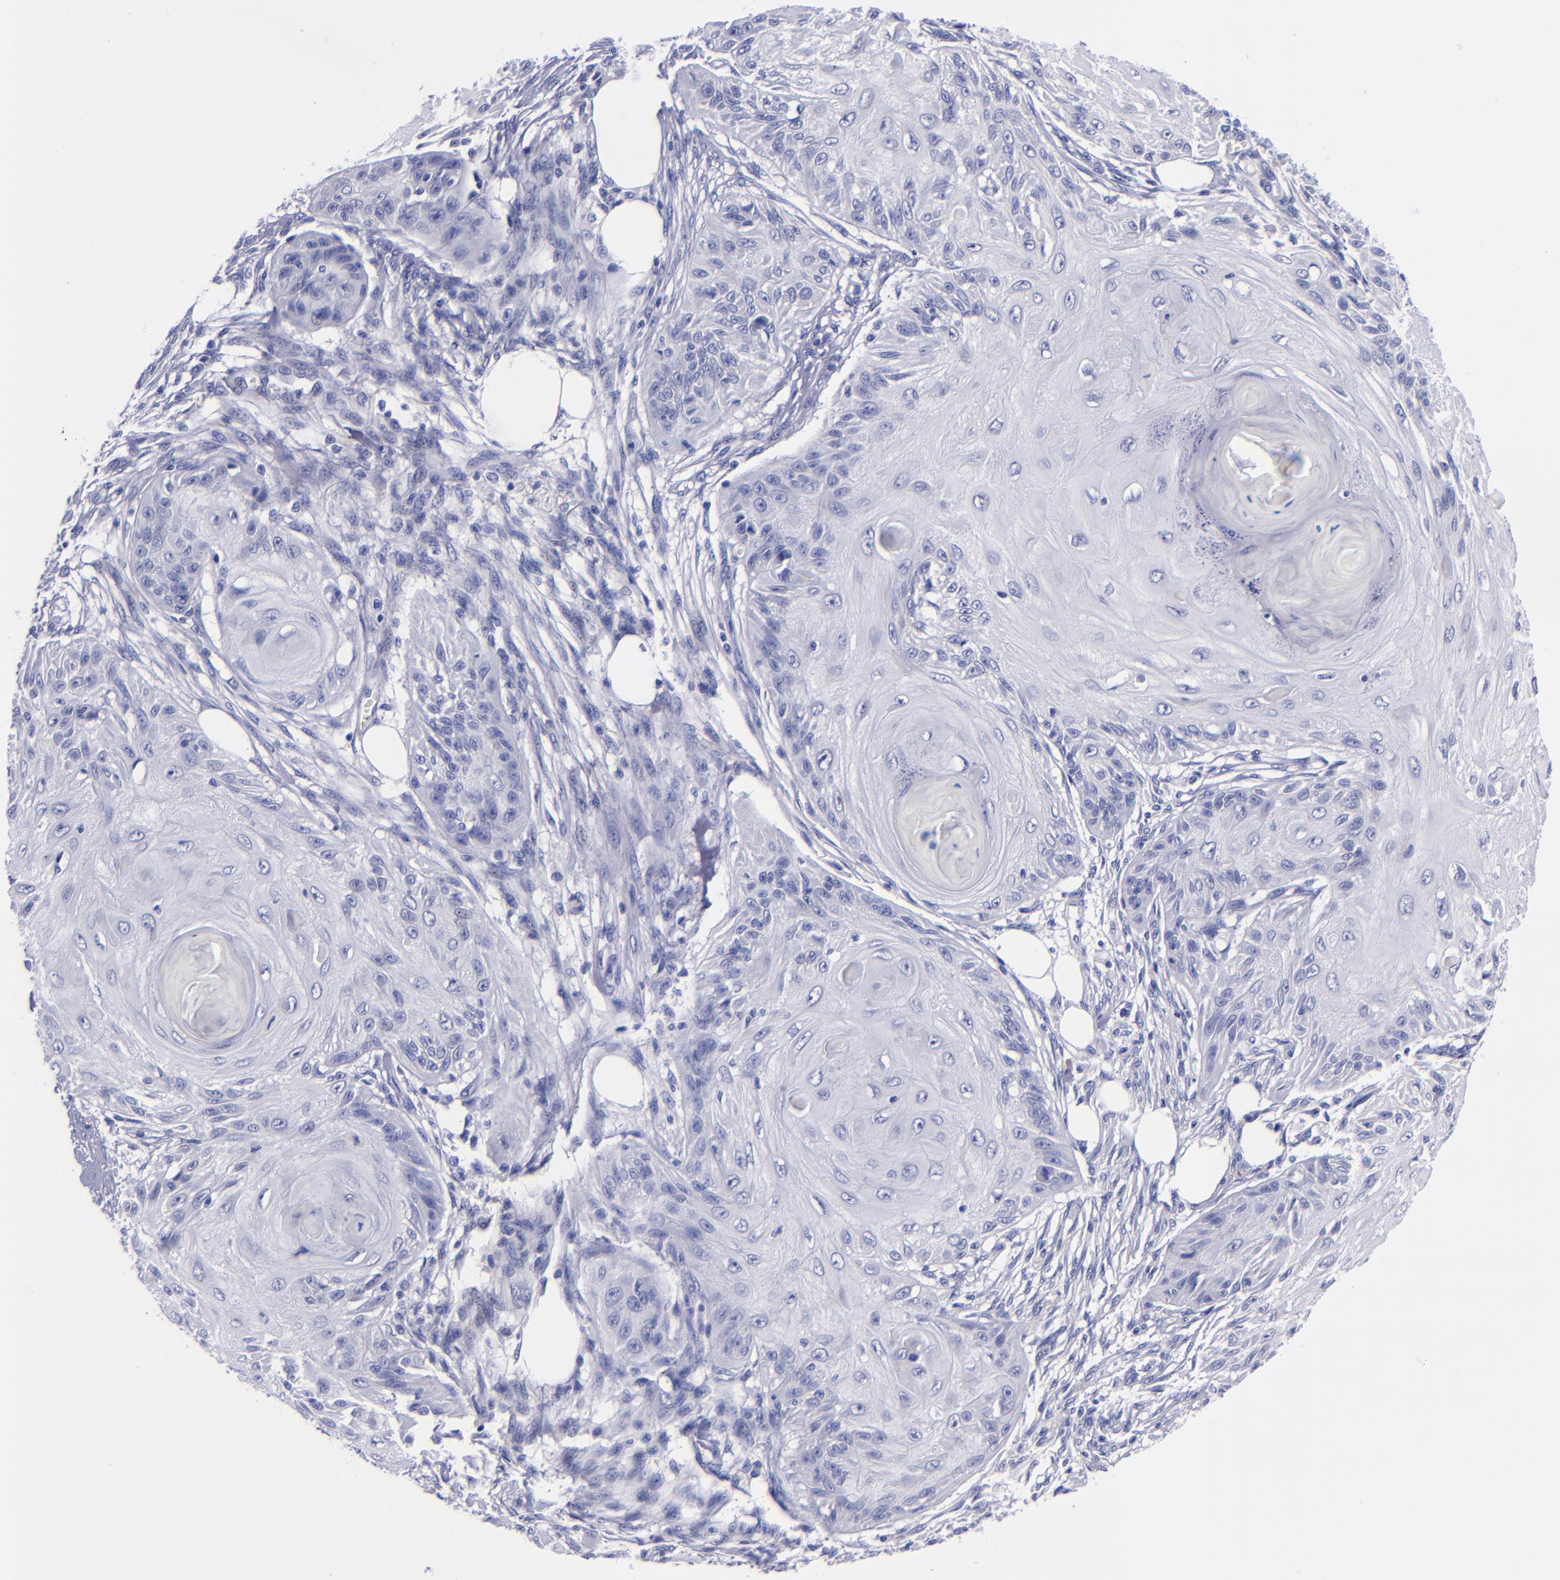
{"staining": {"intensity": "negative", "quantity": "none", "location": "none"}, "tissue": "skin cancer", "cell_type": "Tumor cells", "image_type": "cancer", "snomed": [{"axis": "morphology", "description": "Squamous cell carcinoma, NOS"}, {"axis": "topography", "description": "Skin"}], "caption": "Immunohistochemical staining of squamous cell carcinoma (skin) shows no significant expression in tumor cells.", "gene": "SV2A", "patient": {"sex": "female", "age": 88}}